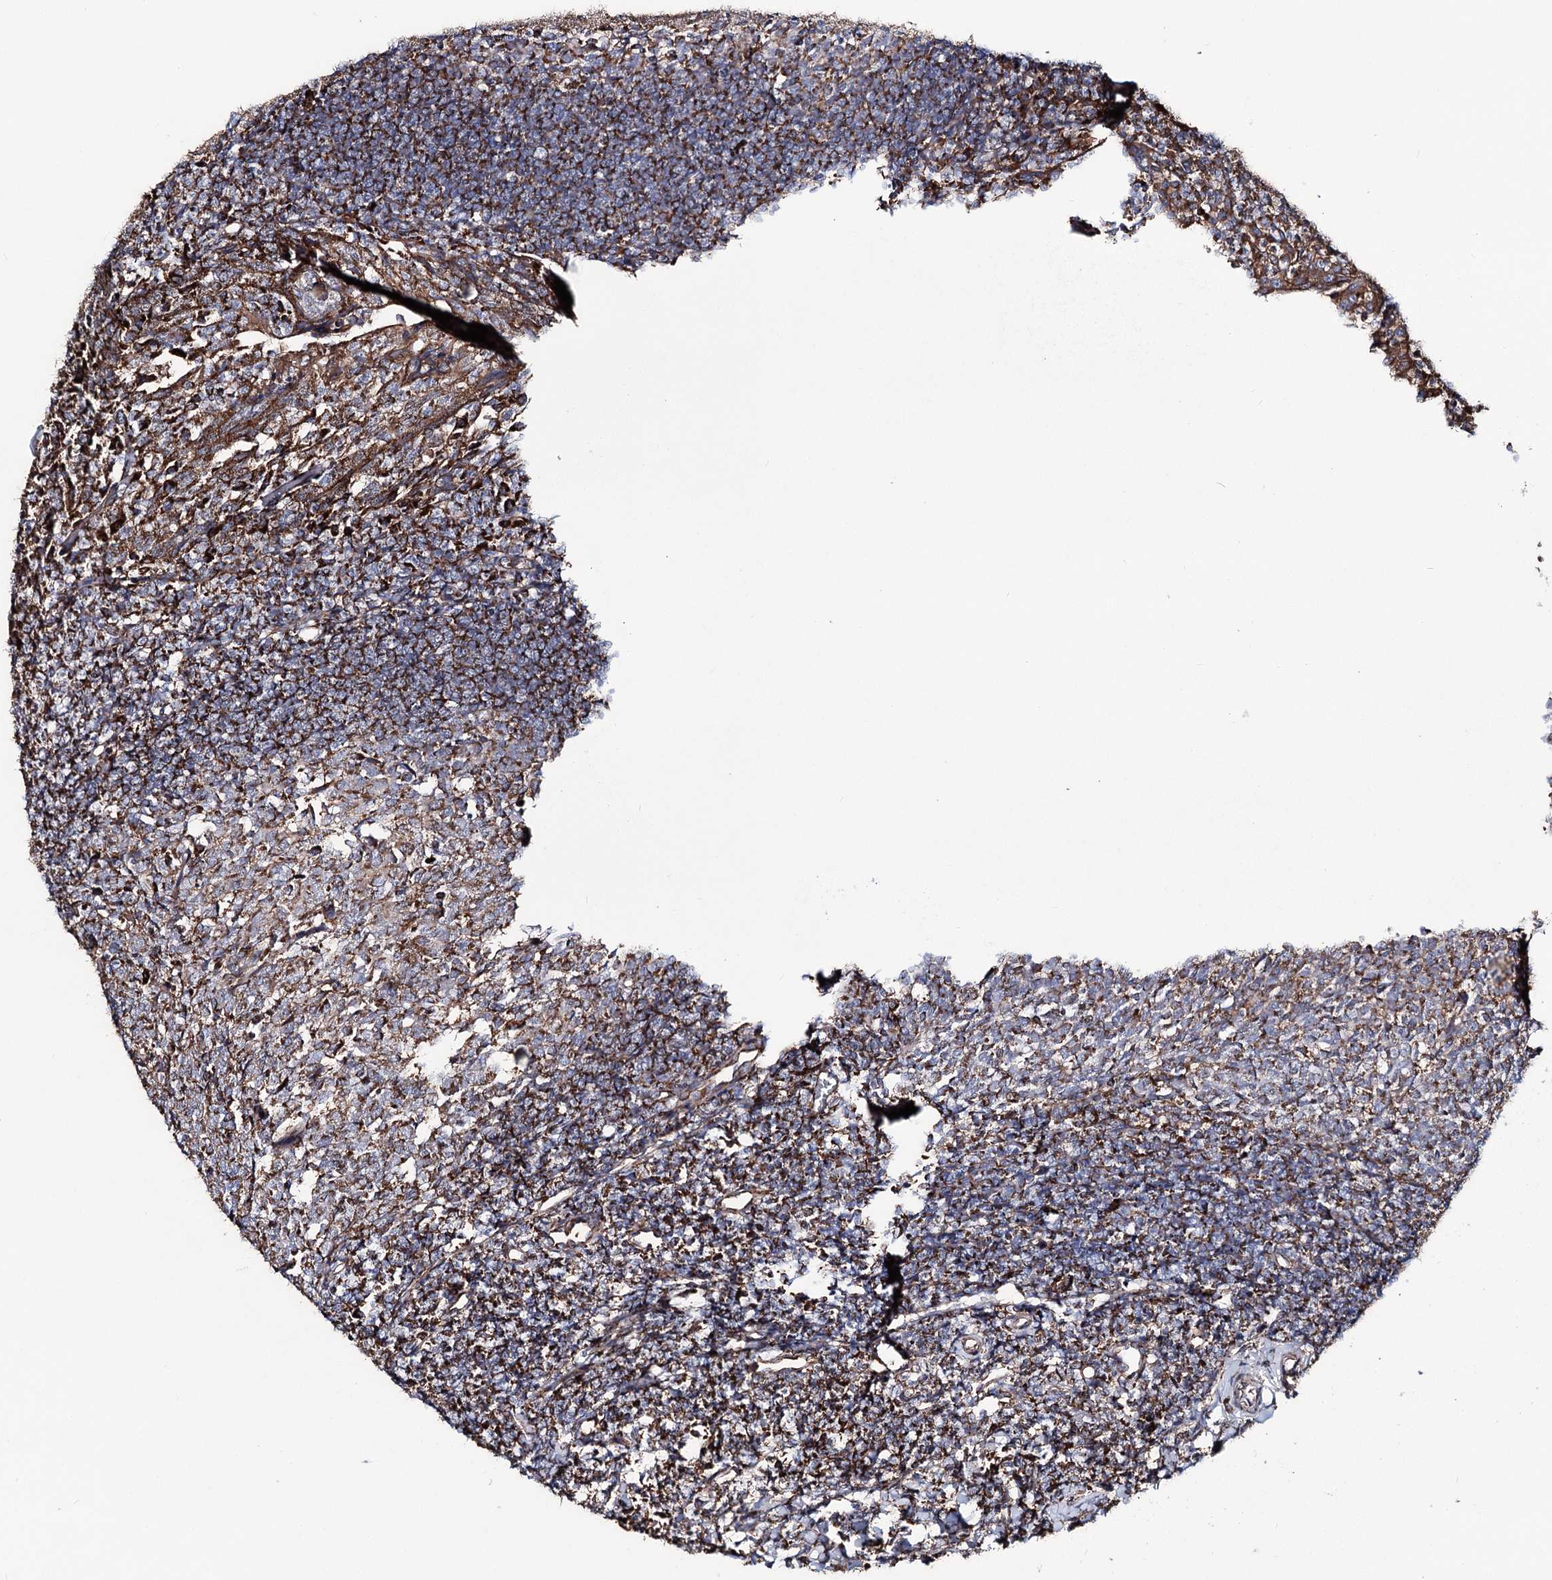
{"staining": {"intensity": "moderate", "quantity": ">75%", "location": "cytoplasmic/membranous"}, "tissue": "tonsil", "cell_type": "Germinal center cells", "image_type": "normal", "snomed": [{"axis": "morphology", "description": "Normal tissue, NOS"}, {"axis": "topography", "description": "Tonsil"}], "caption": "This is a photomicrograph of IHC staining of benign tonsil, which shows moderate positivity in the cytoplasmic/membranous of germinal center cells.", "gene": "MSANTD2", "patient": {"sex": "female", "age": 10}}